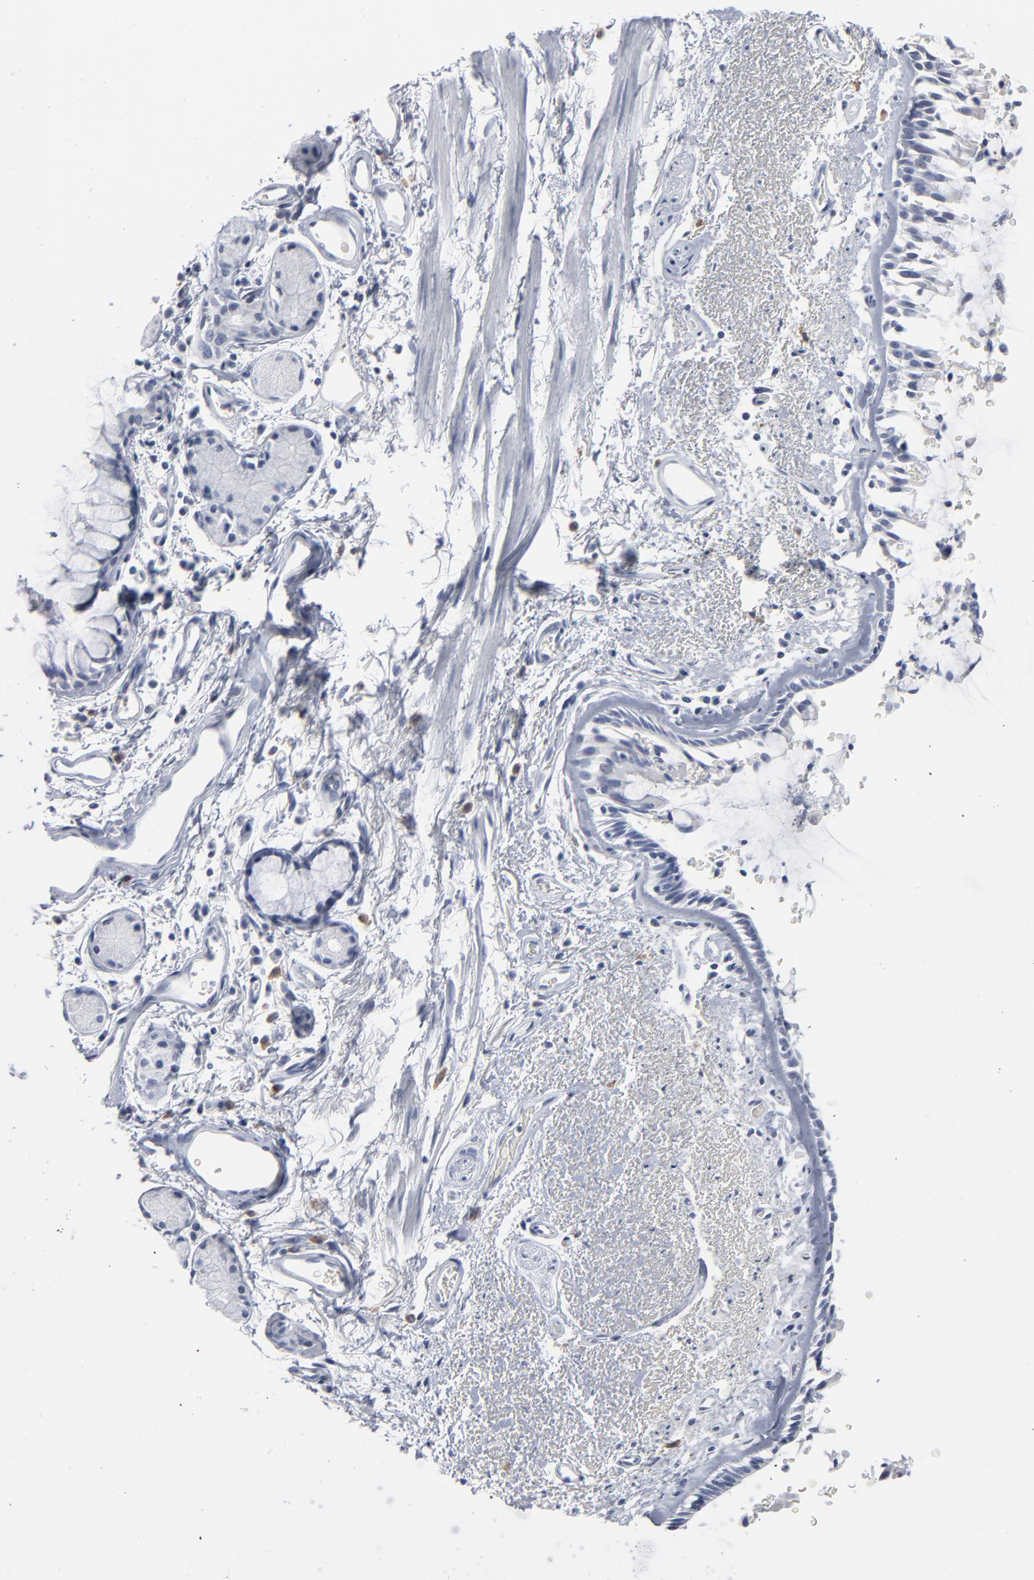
{"staining": {"intensity": "negative", "quantity": "none", "location": "none"}, "tissue": "bronchus", "cell_type": "Respiratory epithelial cells", "image_type": "normal", "snomed": [{"axis": "morphology", "description": "Normal tissue, NOS"}, {"axis": "morphology", "description": "Adenocarcinoma, NOS"}, {"axis": "topography", "description": "Bronchus"}, {"axis": "topography", "description": "Lung"}], "caption": "This histopathology image is of unremarkable bronchus stained with immunohistochemistry (IHC) to label a protein in brown with the nuclei are counter-stained blue. There is no positivity in respiratory epithelial cells. Brightfield microscopy of immunohistochemistry stained with DAB (brown) and hematoxylin (blue), captured at high magnification.", "gene": "PAGE1", "patient": {"sex": "male", "age": 71}}